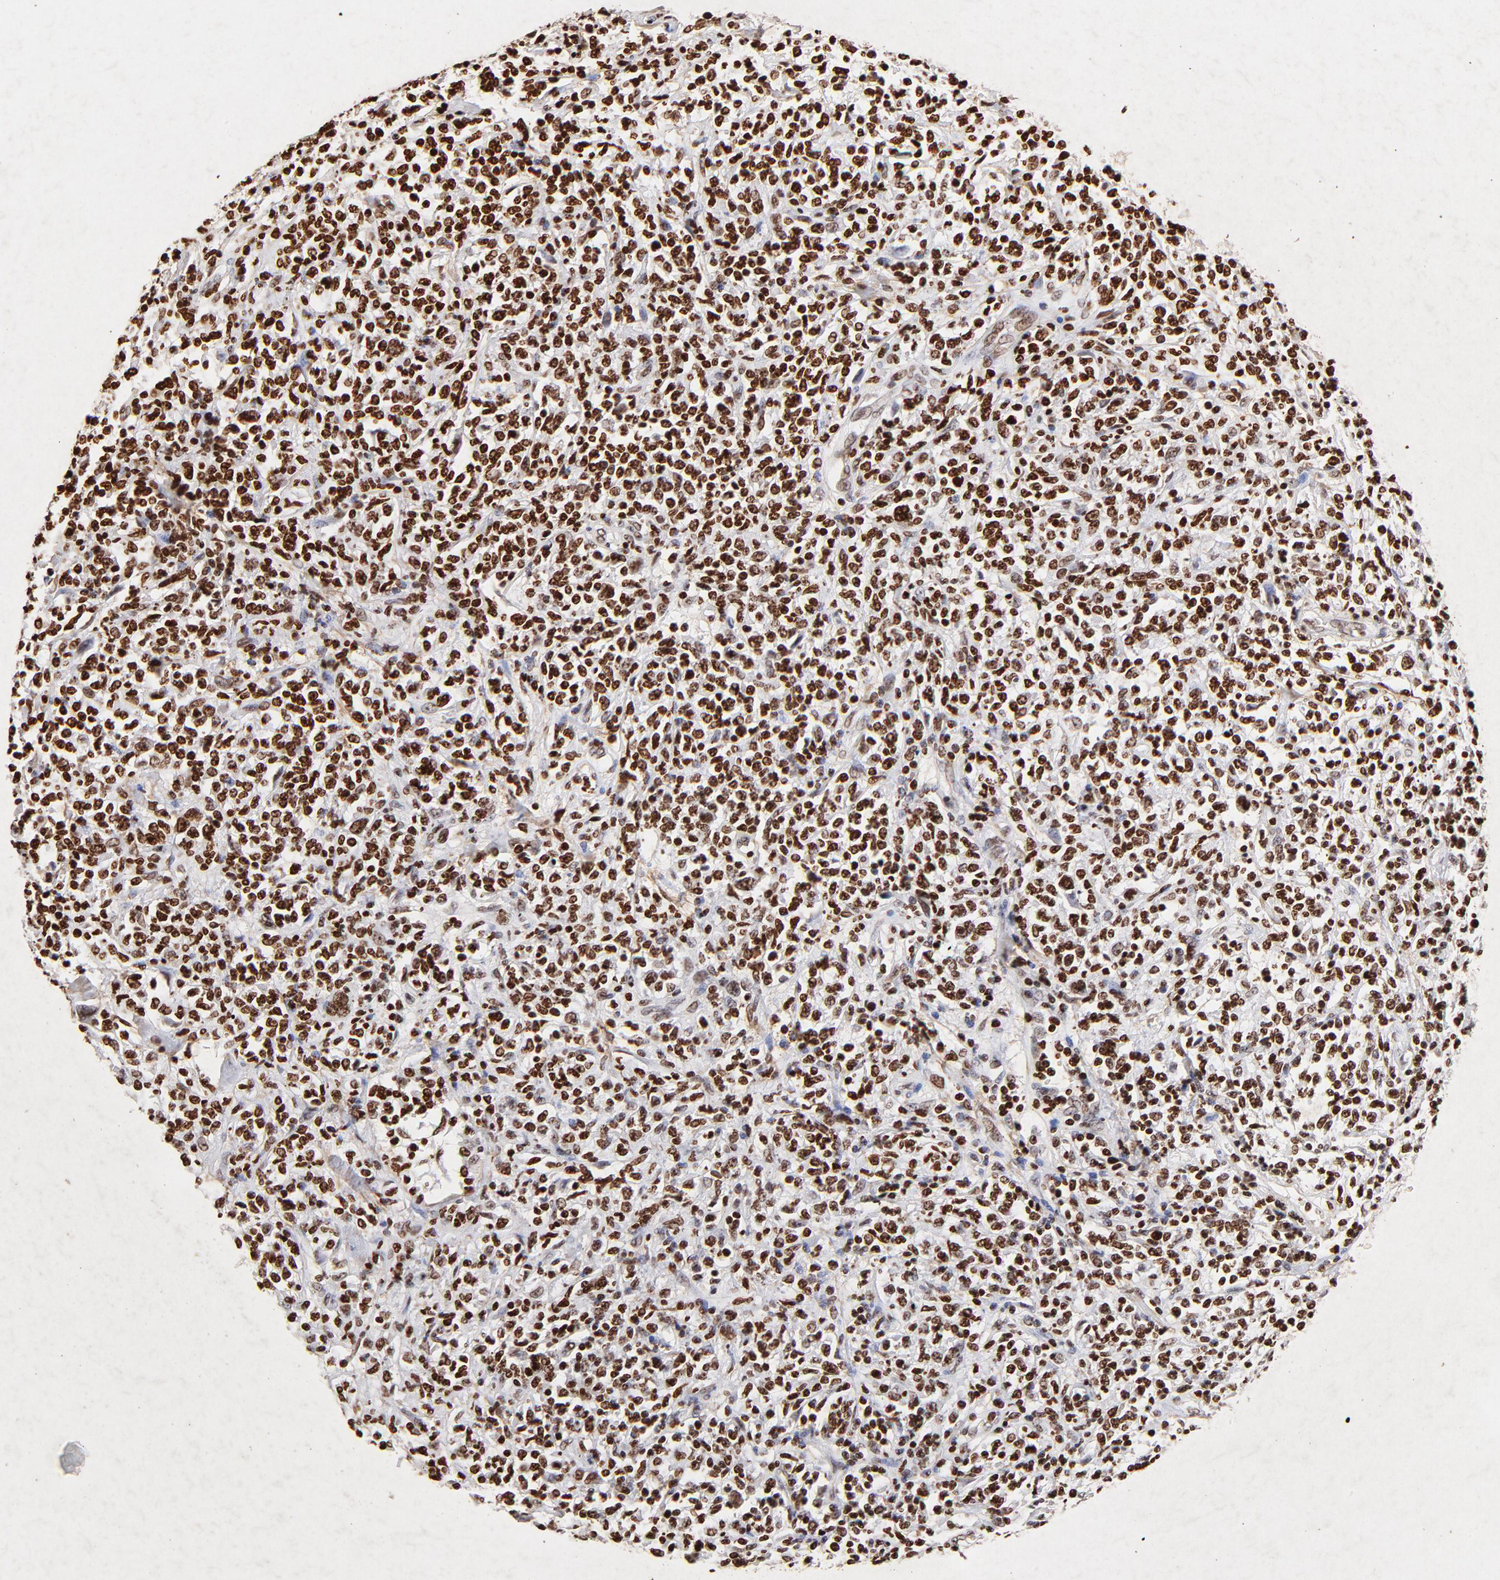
{"staining": {"intensity": "strong", "quantity": ">75%", "location": "nuclear"}, "tissue": "lymphoma", "cell_type": "Tumor cells", "image_type": "cancer", "snomed": [{"axis": "morphology", "description": "Malignant lymphoma, non-Hodgkin's type, Low grade"}, {"axis": "topography", "description": "Small intestine"}], "caption": "Immunohistochemical staining of malignant lymphoma, non-Hodgkin's type (low-grade) reveals high levels of strong nuclear protein expression in approximately >75% of tumor cells.", "gene": "FBH1", "patient": {"sex": "female", "age": 59}}